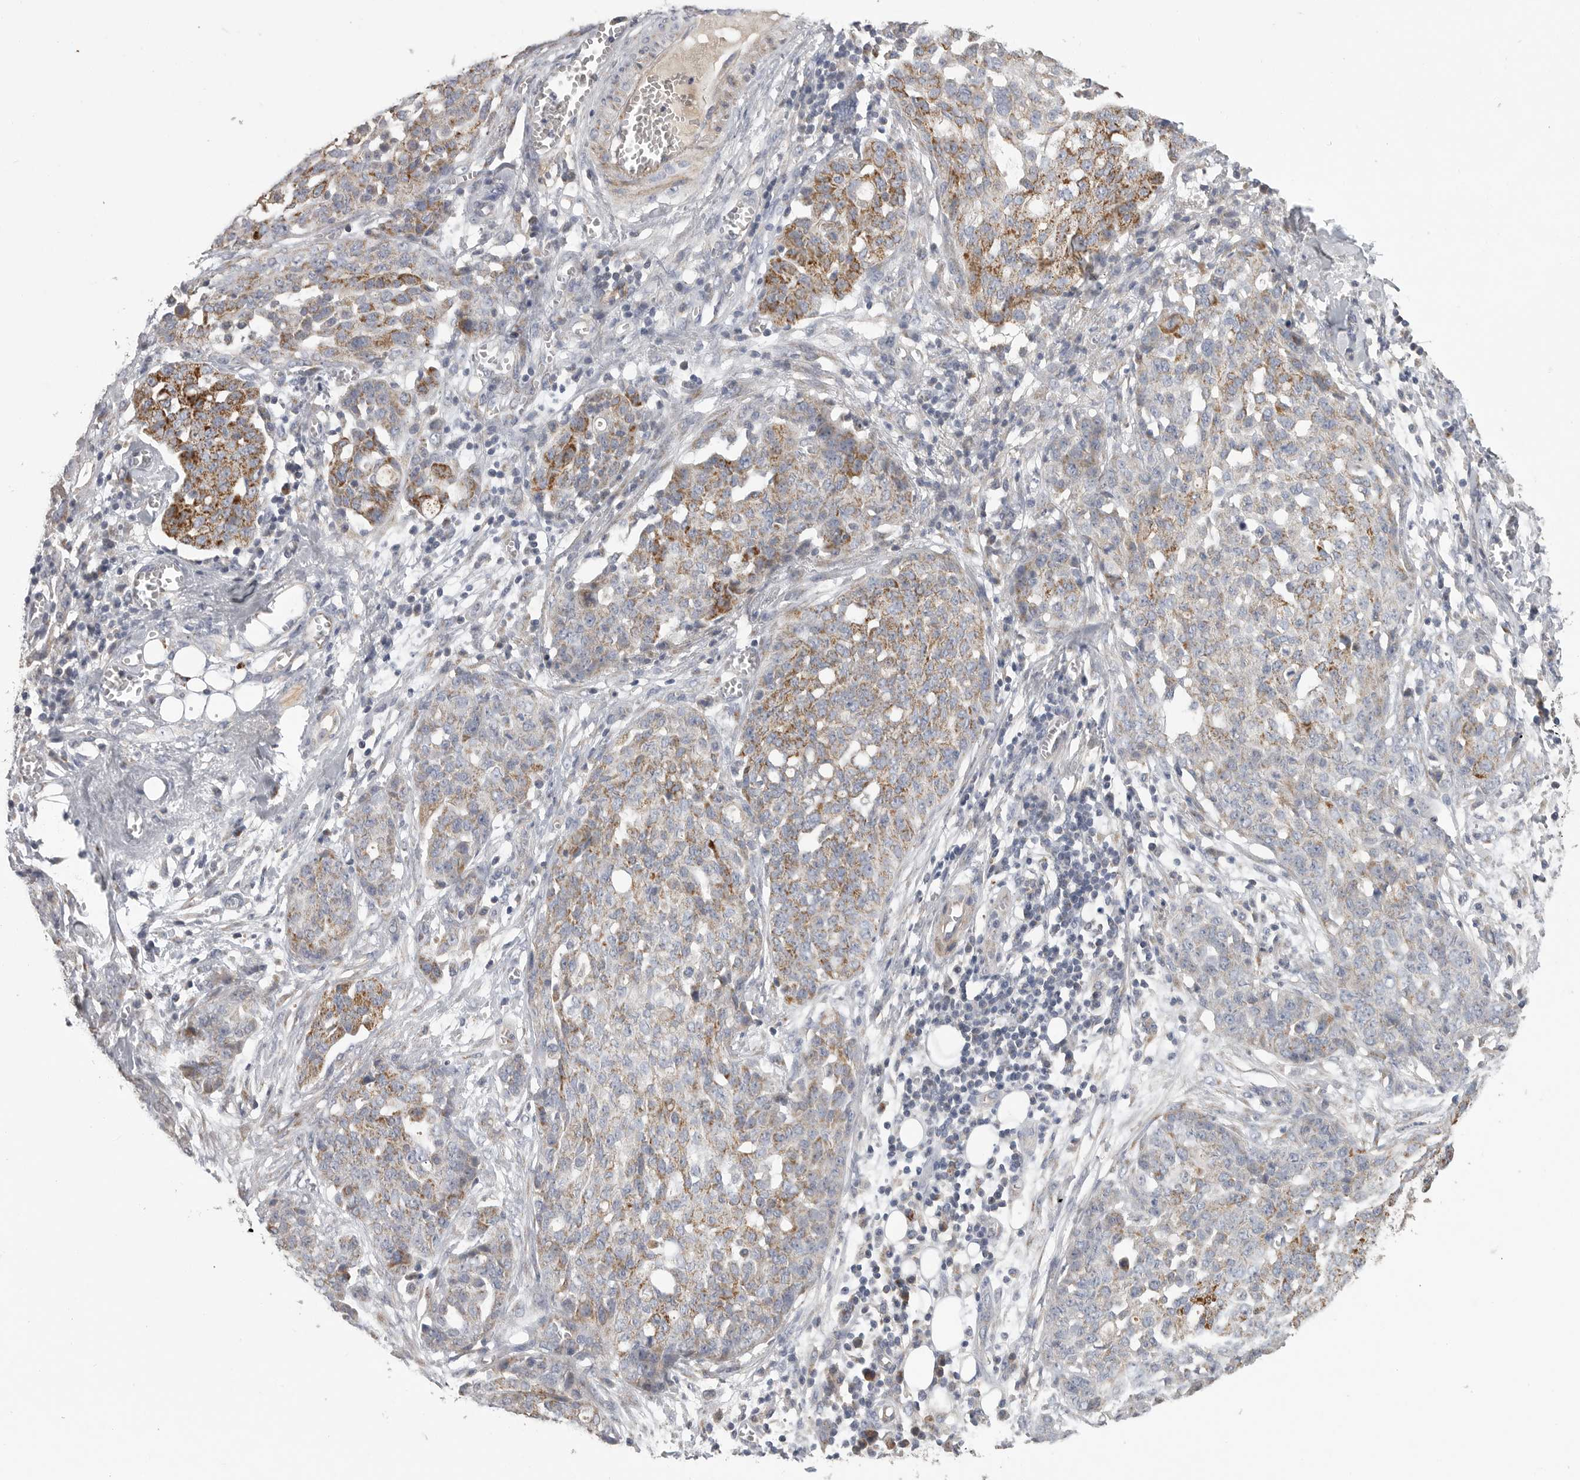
{"staining": {"intensity": "moderate", "quantity": ">75%", "location": "cytoplasmic/membranous"}, "tissue": "ovarian cancer", "cell_type": "Tumor cells", "image_type": "cancer", "snomed": [{"axis": "morphology", "description": "Cystadenocarcinoma, serous, NOS"}, {"axis": "topography", "description": "Soft tissue"}, {"axis": "topography", "description": "Ovary"}], "caption": "A histopathology image of human serous cystadenocarcinoma (ovarian) stained for a protein exhibits moderate cytoplasmic/membranous brown staining in tumor cells.", "gene": "SDC3", "patient": {"sex": "female", "age": 57}}